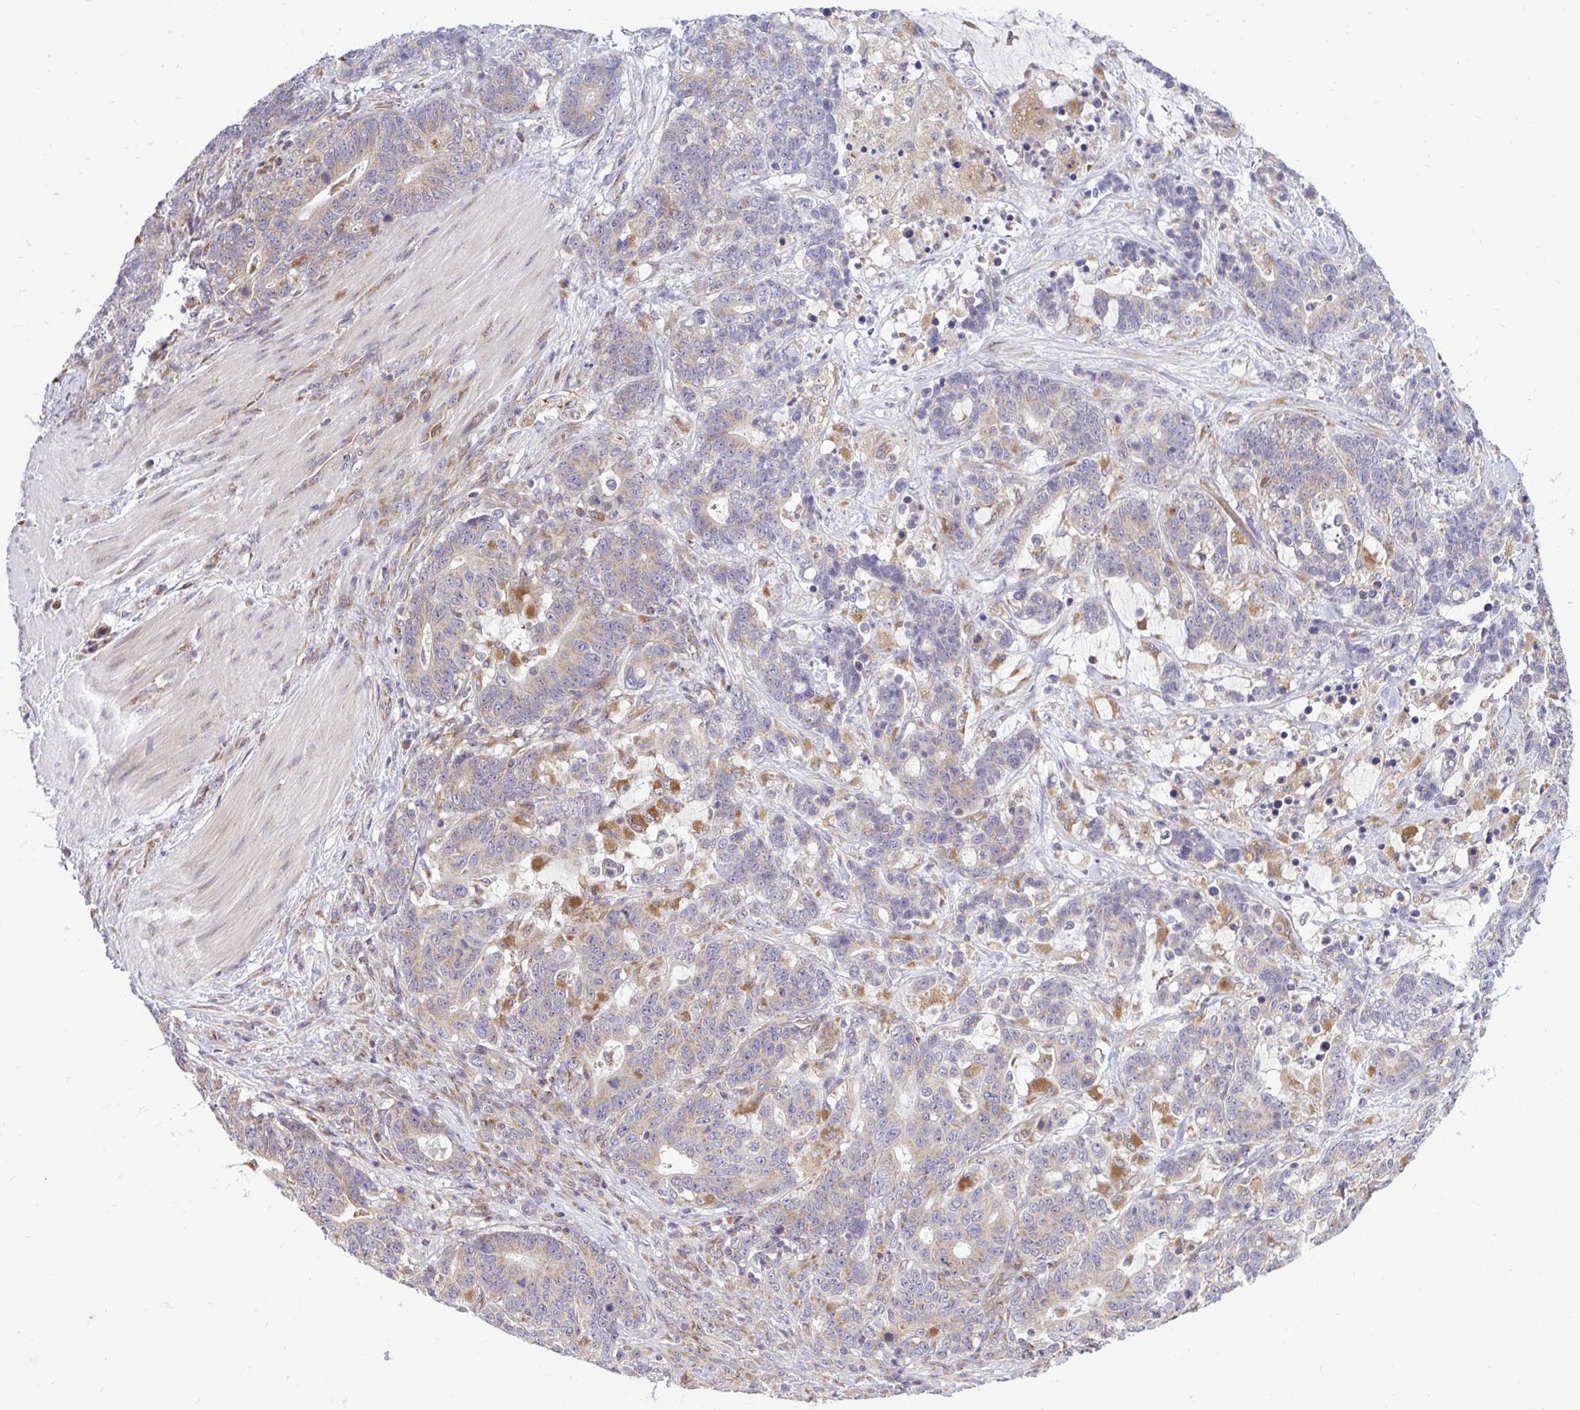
{"staining": {"intensity": "weak", "quantity": "25%-75%", "location": "cytoplasmic/membranous"}, "tissue": "stomach cancer", "cell_type": "Tumor cells", "image_type": "cancer", "snomed": [{"axis": "morphology", "description": "Normal tissue, NOS"}, {"axis": "morphology", "description": "Adenocarcinoma, NOS"}, {"axis": "topography", "description": "Stomach"}], "caption": "A micrograph of human stomach cancer (adenocarcinoma) stained for a protein exhibits weak cytoplasmic/membranous brown staining in tumor cells.", "gene": "VTI1B", "patient": {"sex": "female", "age": 64}}